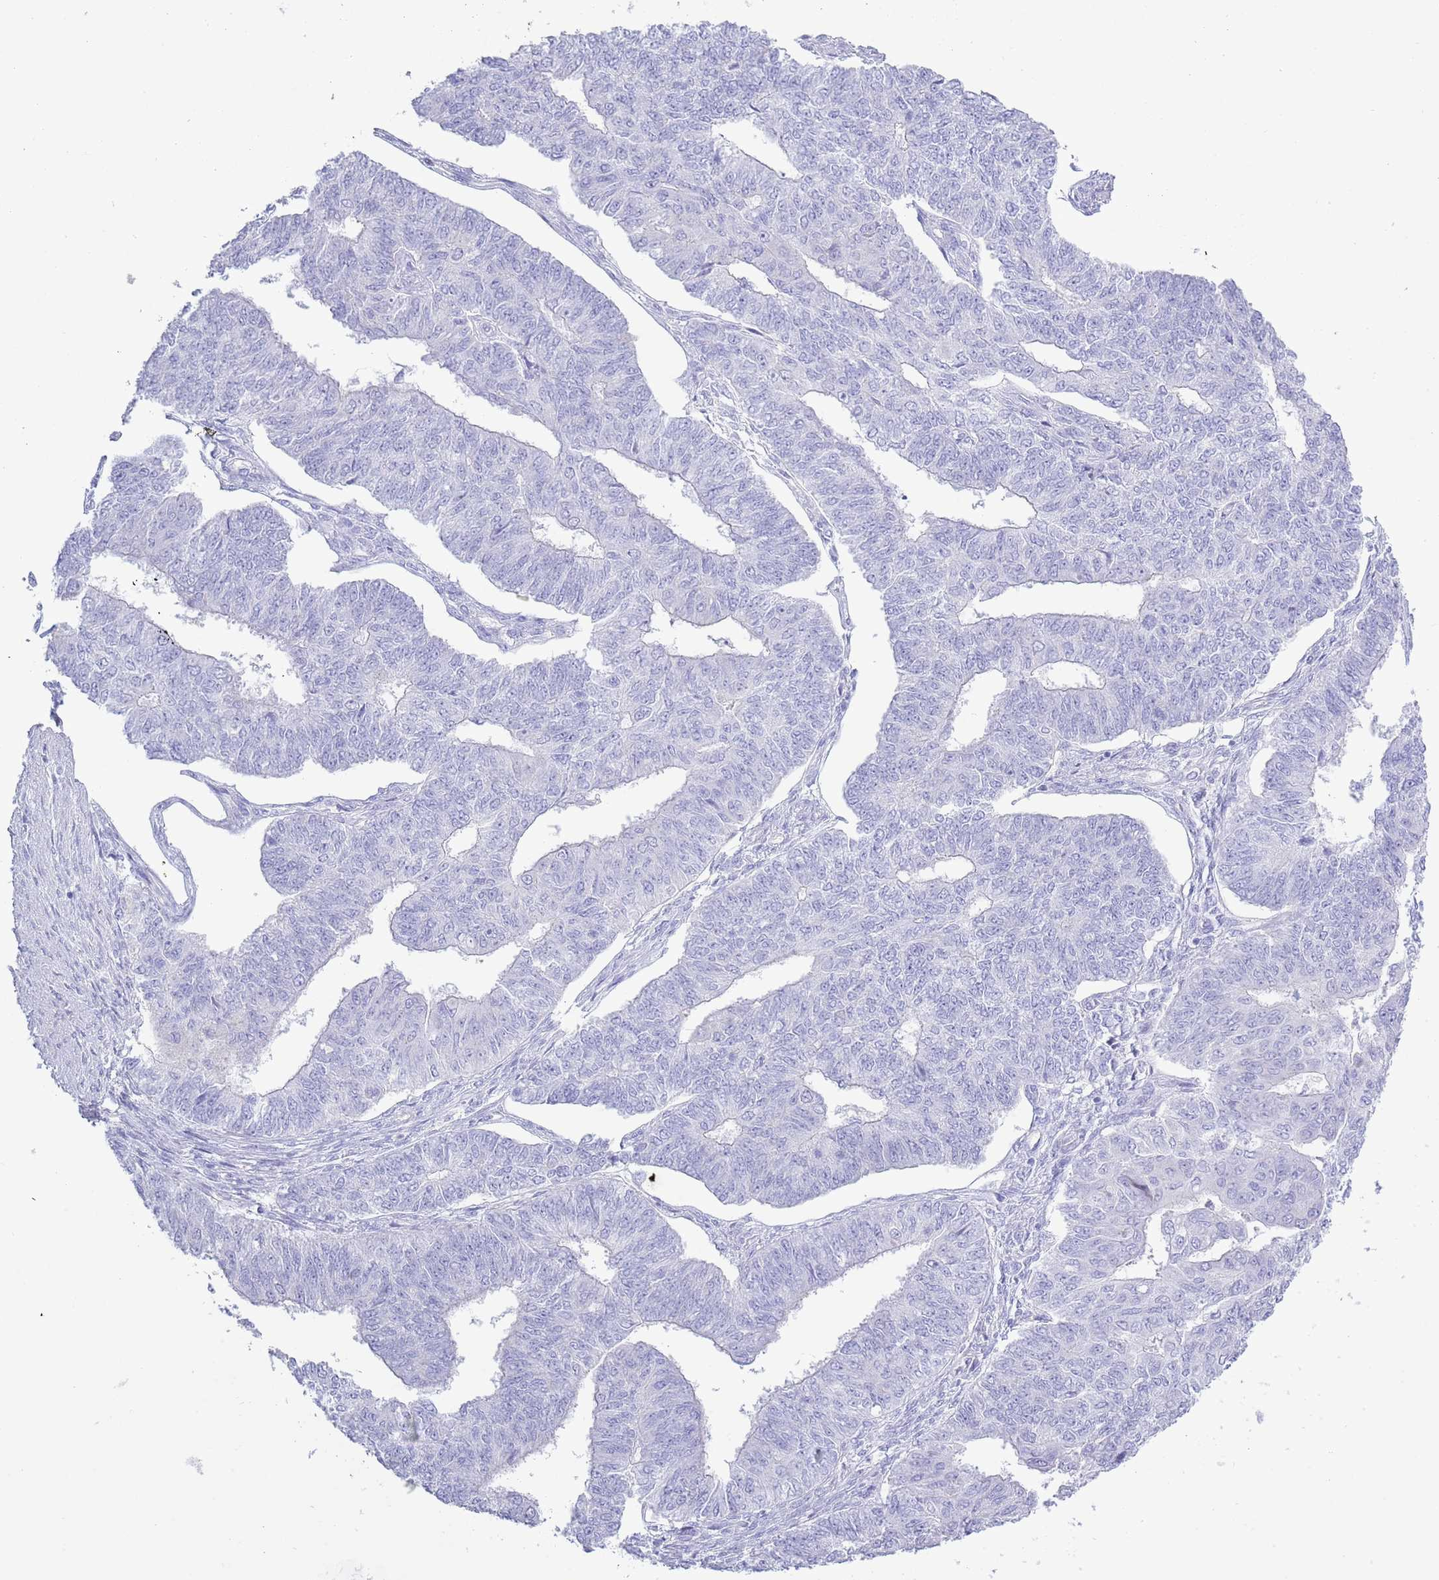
{"staining": {"intensity": "negative", "quantity": "none", "location": "none"}, "tissue": "endometrial cancer", "cell_type": "Tumor cells", "image_type": "cancer", "snomed": [{"axis": "morphology", "description": "Adenocarcinoma, NOS"}, {"axis": "topography", "description": "Endometrium"}], "caption": "Tumor cells show no significant expression in endometrial adenocarcinoma.", "gene": "ACR", "patient": {"sex": "female", "age": 32}}